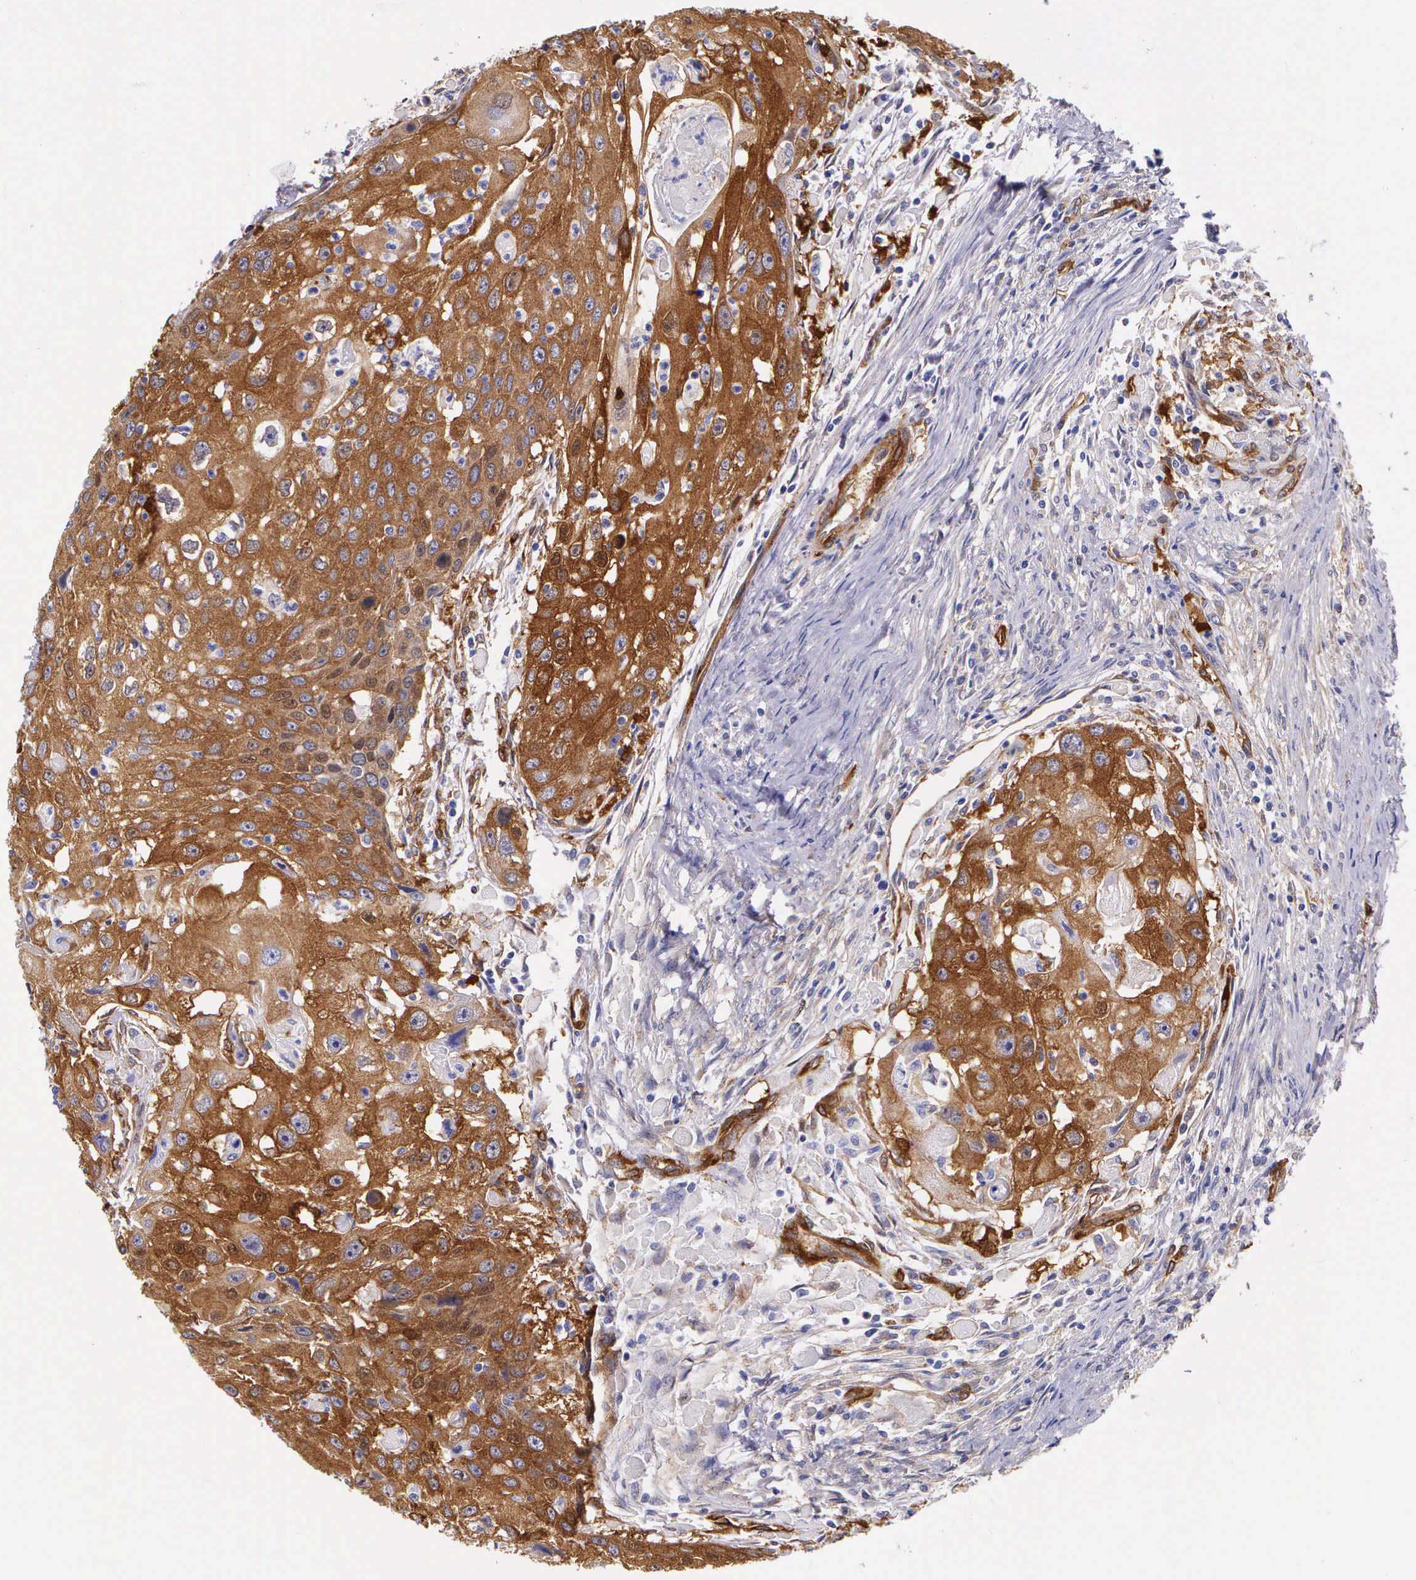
{"staining": {"intensity": "strong", "quantity": ">75%", "location": "cytoplasmic/membranous"}, "tissue": "head and neck cancer", "cell_type": "Tumor cells", "image_type": "cancer", "snomed": [{"axis": "morphology", "description": "Squamous cell carcinoma, NOS"}, {"axis": "topography", "description": "Head-Neck"}], "caption": "Tumor cells display high levels of strong cytoplasmic/membranous positivity in about >75% of cells in squamous cell carcinoma (head and neck).", "gene": "BCAR1", "patient": {"sex": "male", "age": 64}}